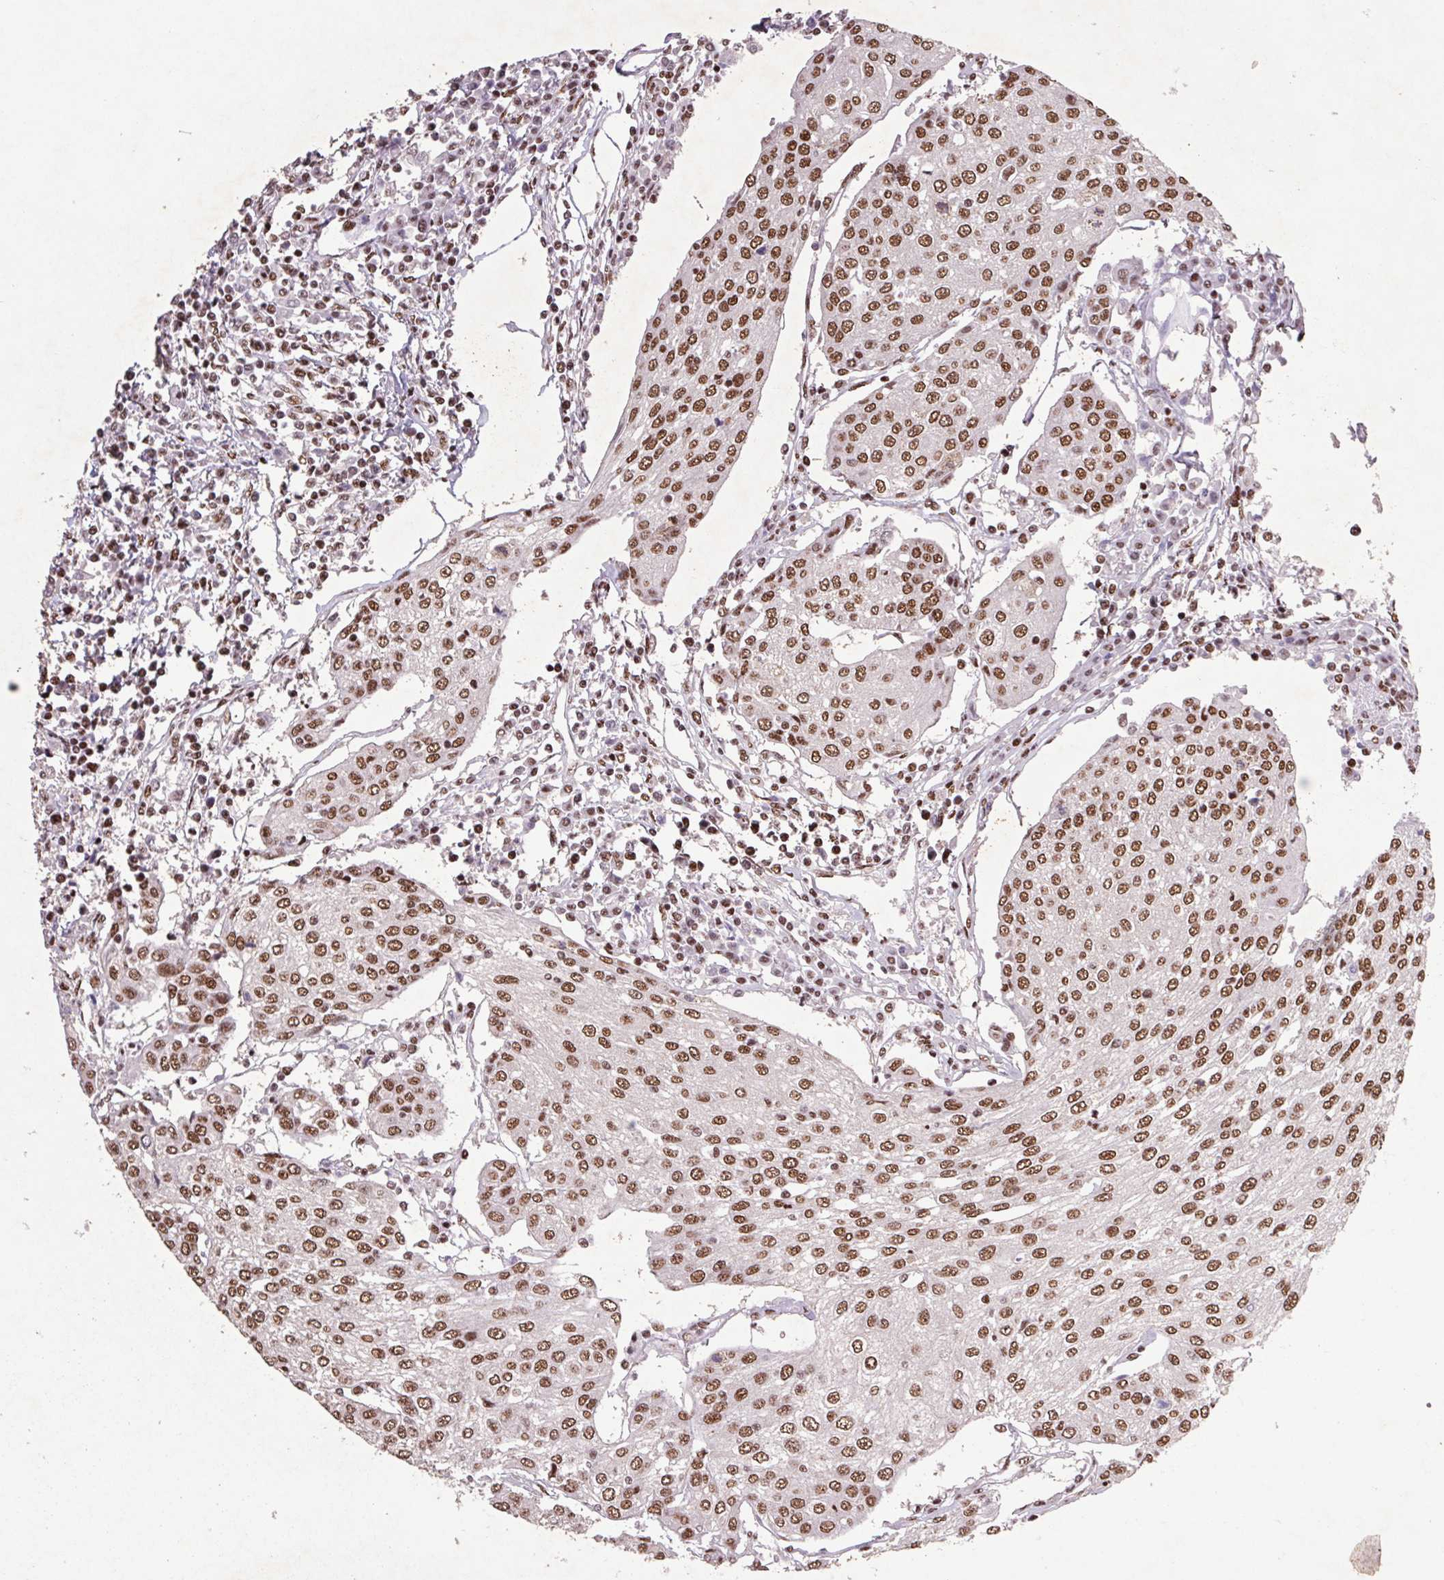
{"staining": {"intensity": "strong", "quantity": ">75%", "location": "nuclear"}, "tissue": "urothelial cancer", "cell_type": "Tumor cells", "image_type": "cancer", "snomed": [{"axis": "morphology", "description": "Urothelial carcinoma, High grade"}, {"axis": "topography", "description": "Urinary bladder"}], "caption": "Urothelial cancer stained with a protein marker shows strong staining in tumor cells.", "gene": "LDLRAD4", "patient": {"sex": "female", "age": 85}}